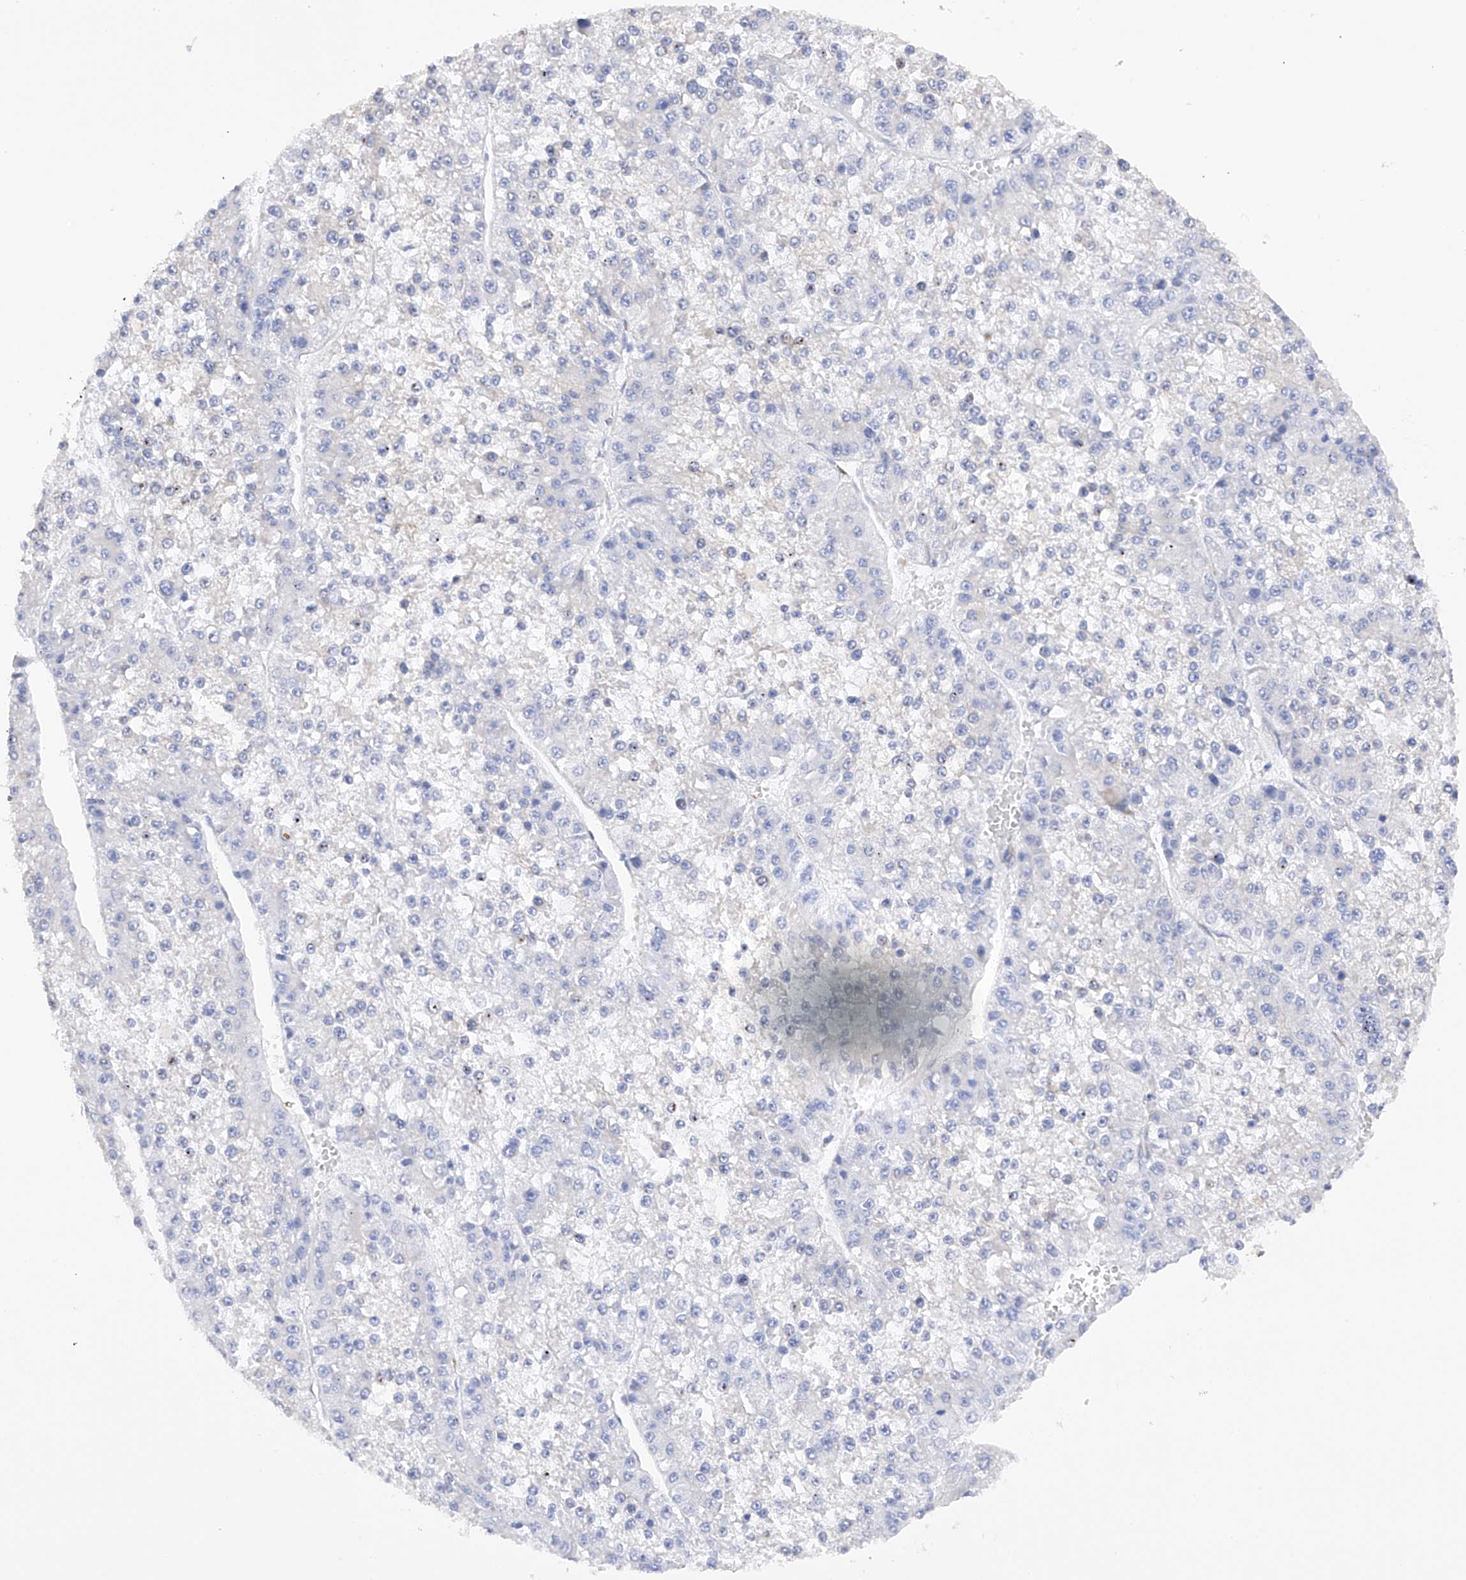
{"staining": {"intensity": "negative", "quantity": "none", "location": "none"}, "tissue": "liver cancer", "cell_type": "Tumor cells", "image_type": "cancer", "snomed": [{"axis": "morphology", "description": "Carcinoma, Hepatocellular, NOS"}, {"axis": "topography", "description": "Liver"}], "caption": "Hepatocellular carcinoma (liver) was stained to show a protein in brown. There is no significant staining in tumor cells.", "gene": "PDIA5", "patient": {"sex": "female", "age": 73}}